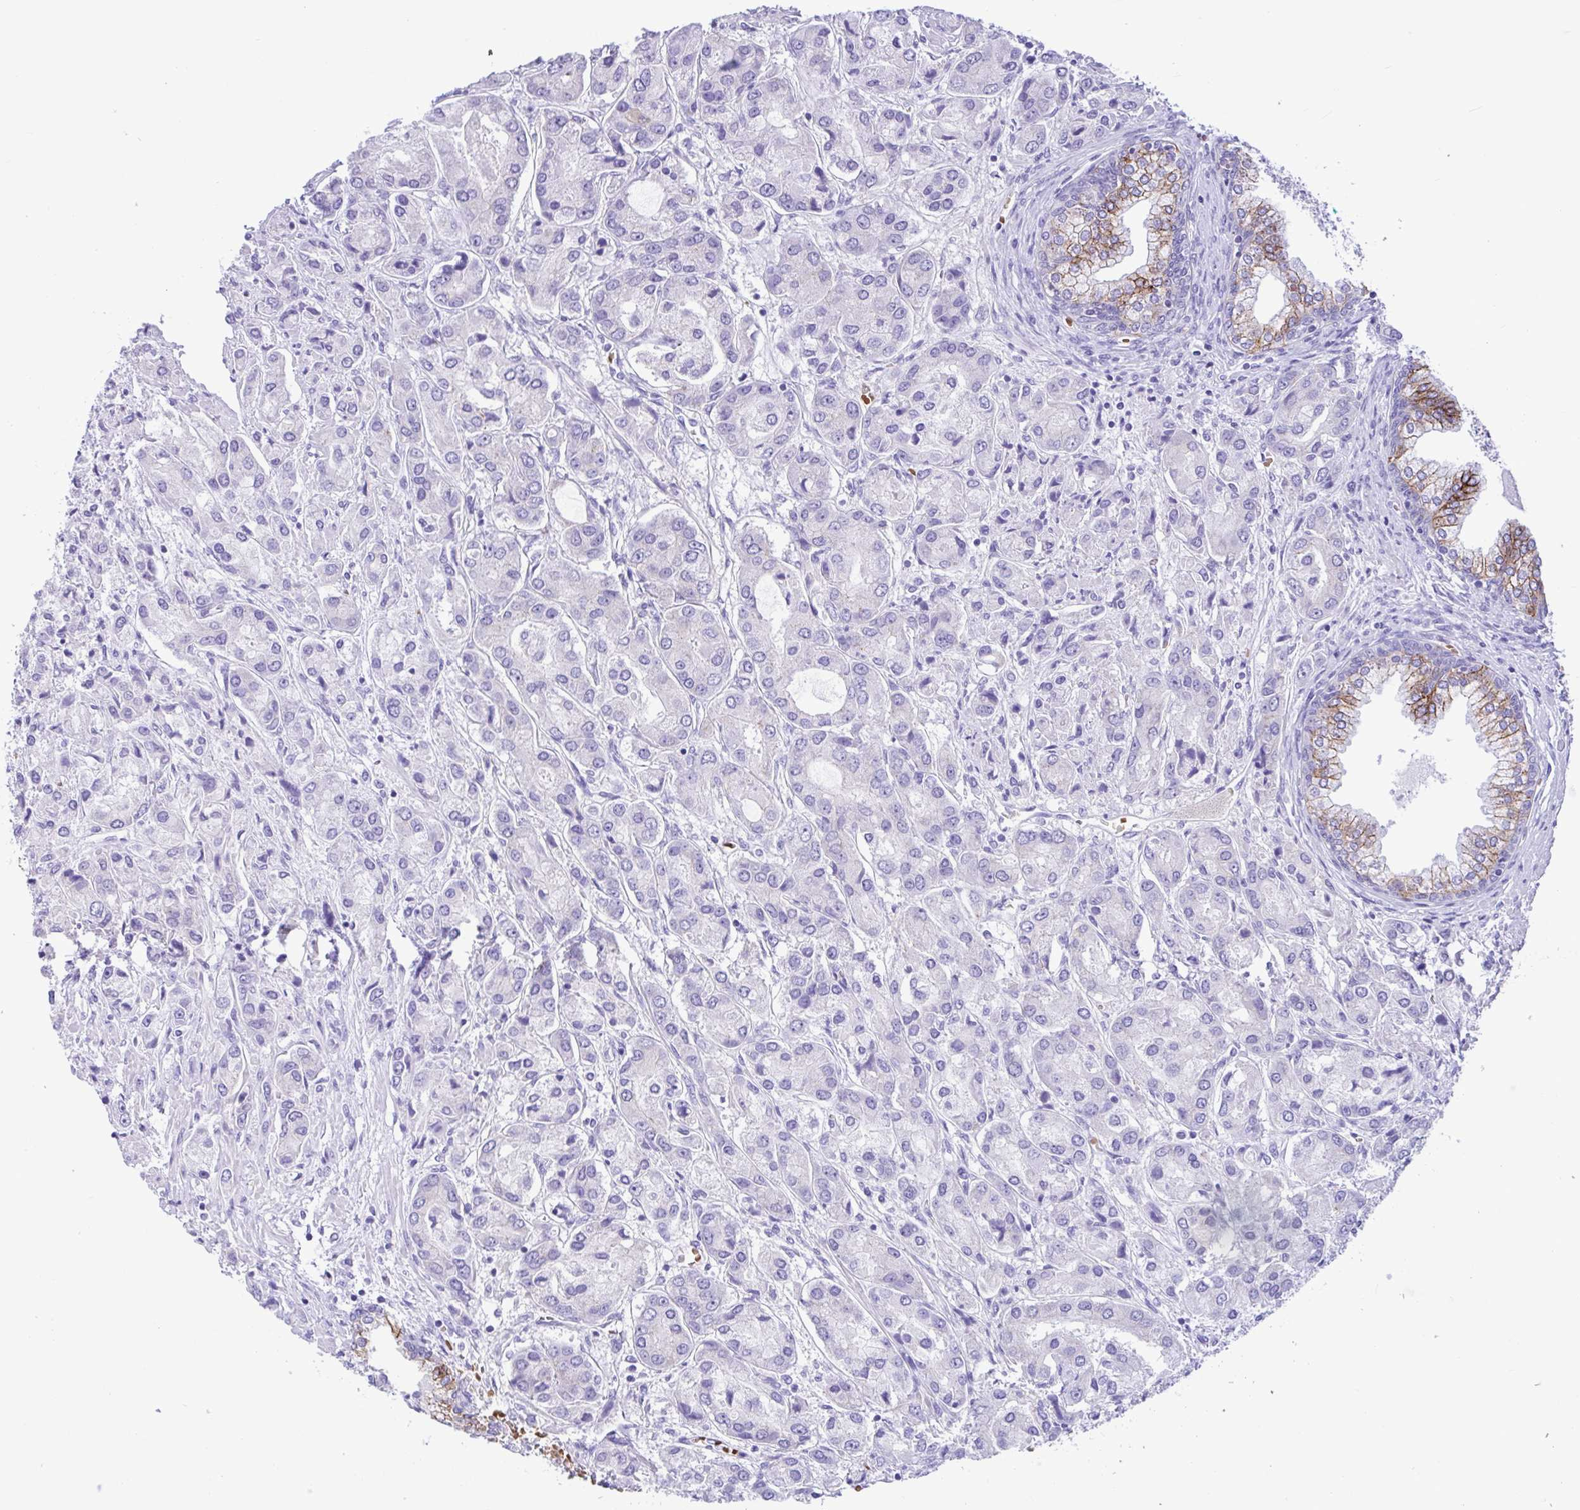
{"staining": {"intensity": "negative", "quantity": "none", "location": "none"}, "tissue": "prostate cancer", "cell_type": "Tumor cells", "image_type": "cancer", "snomed": [{"axis": "morphology", "description": "Adenocarcinoma, High grade"}, {"axis": "topography", "description": "Prostate"}], "caption": "Immunohistochemical staining of human adenocarcinoma (high-grade) (prostate) displays no significant staining in tumor cells.", "gene": "TMEM79", "patient": {"sex": "male", "age": 67}}